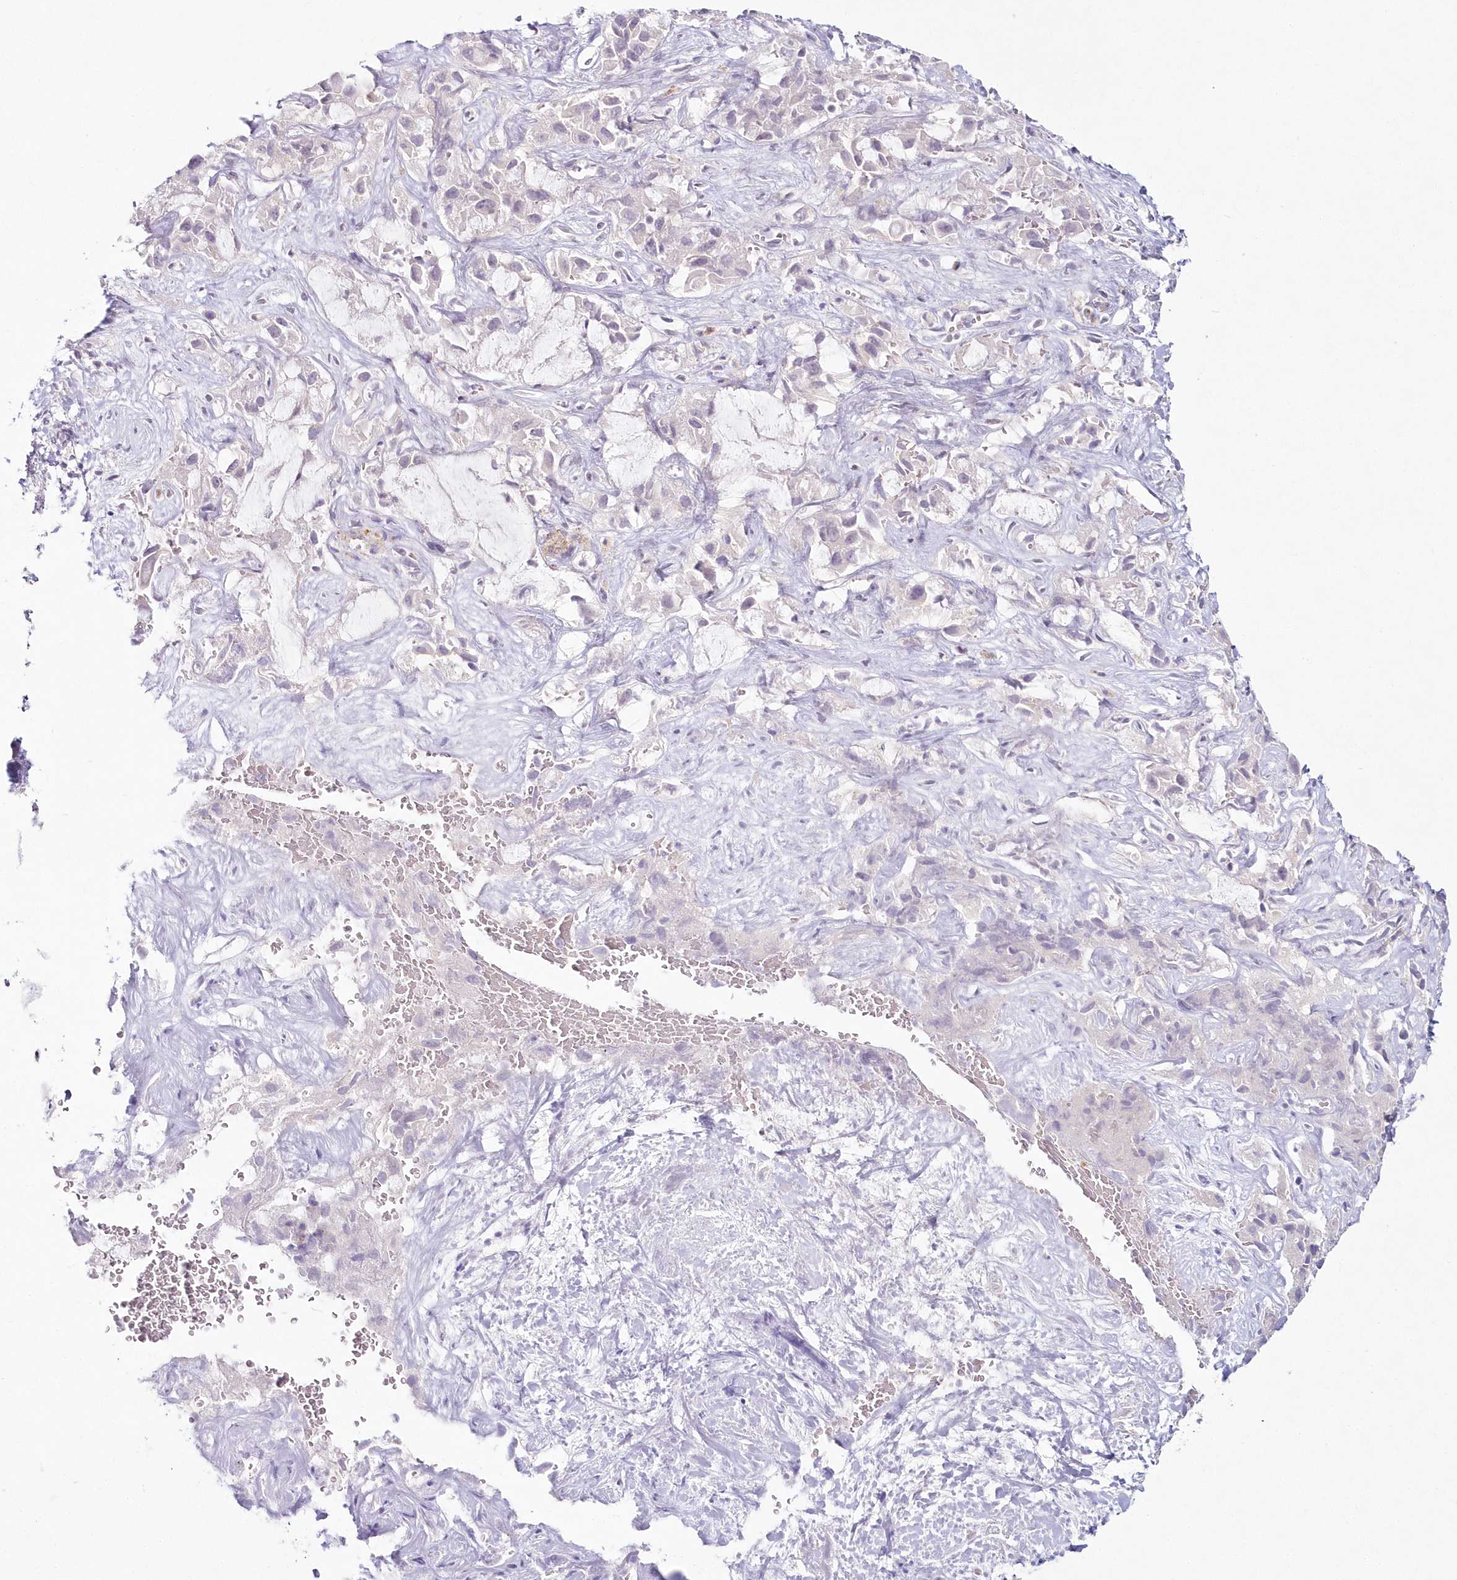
{"staining": {"intensity": "negative", "quantity": "none", "location": "none"}, "tissue": "liver cancer", "cell_type": "Tumor cells", "image_type": "cancer", "snomed": [{"axis": "morphology", "description": "Cholangiocarcinoma"}, {"axis": "topography", "description": "Liver"}], "caption": "Liver cancer (cholangiocarcinoma) stained for a protein using IHC exhibits no staining tumor cells.", "gene": "HYCC2", "patient": {"sex": "female", "age": 52}}